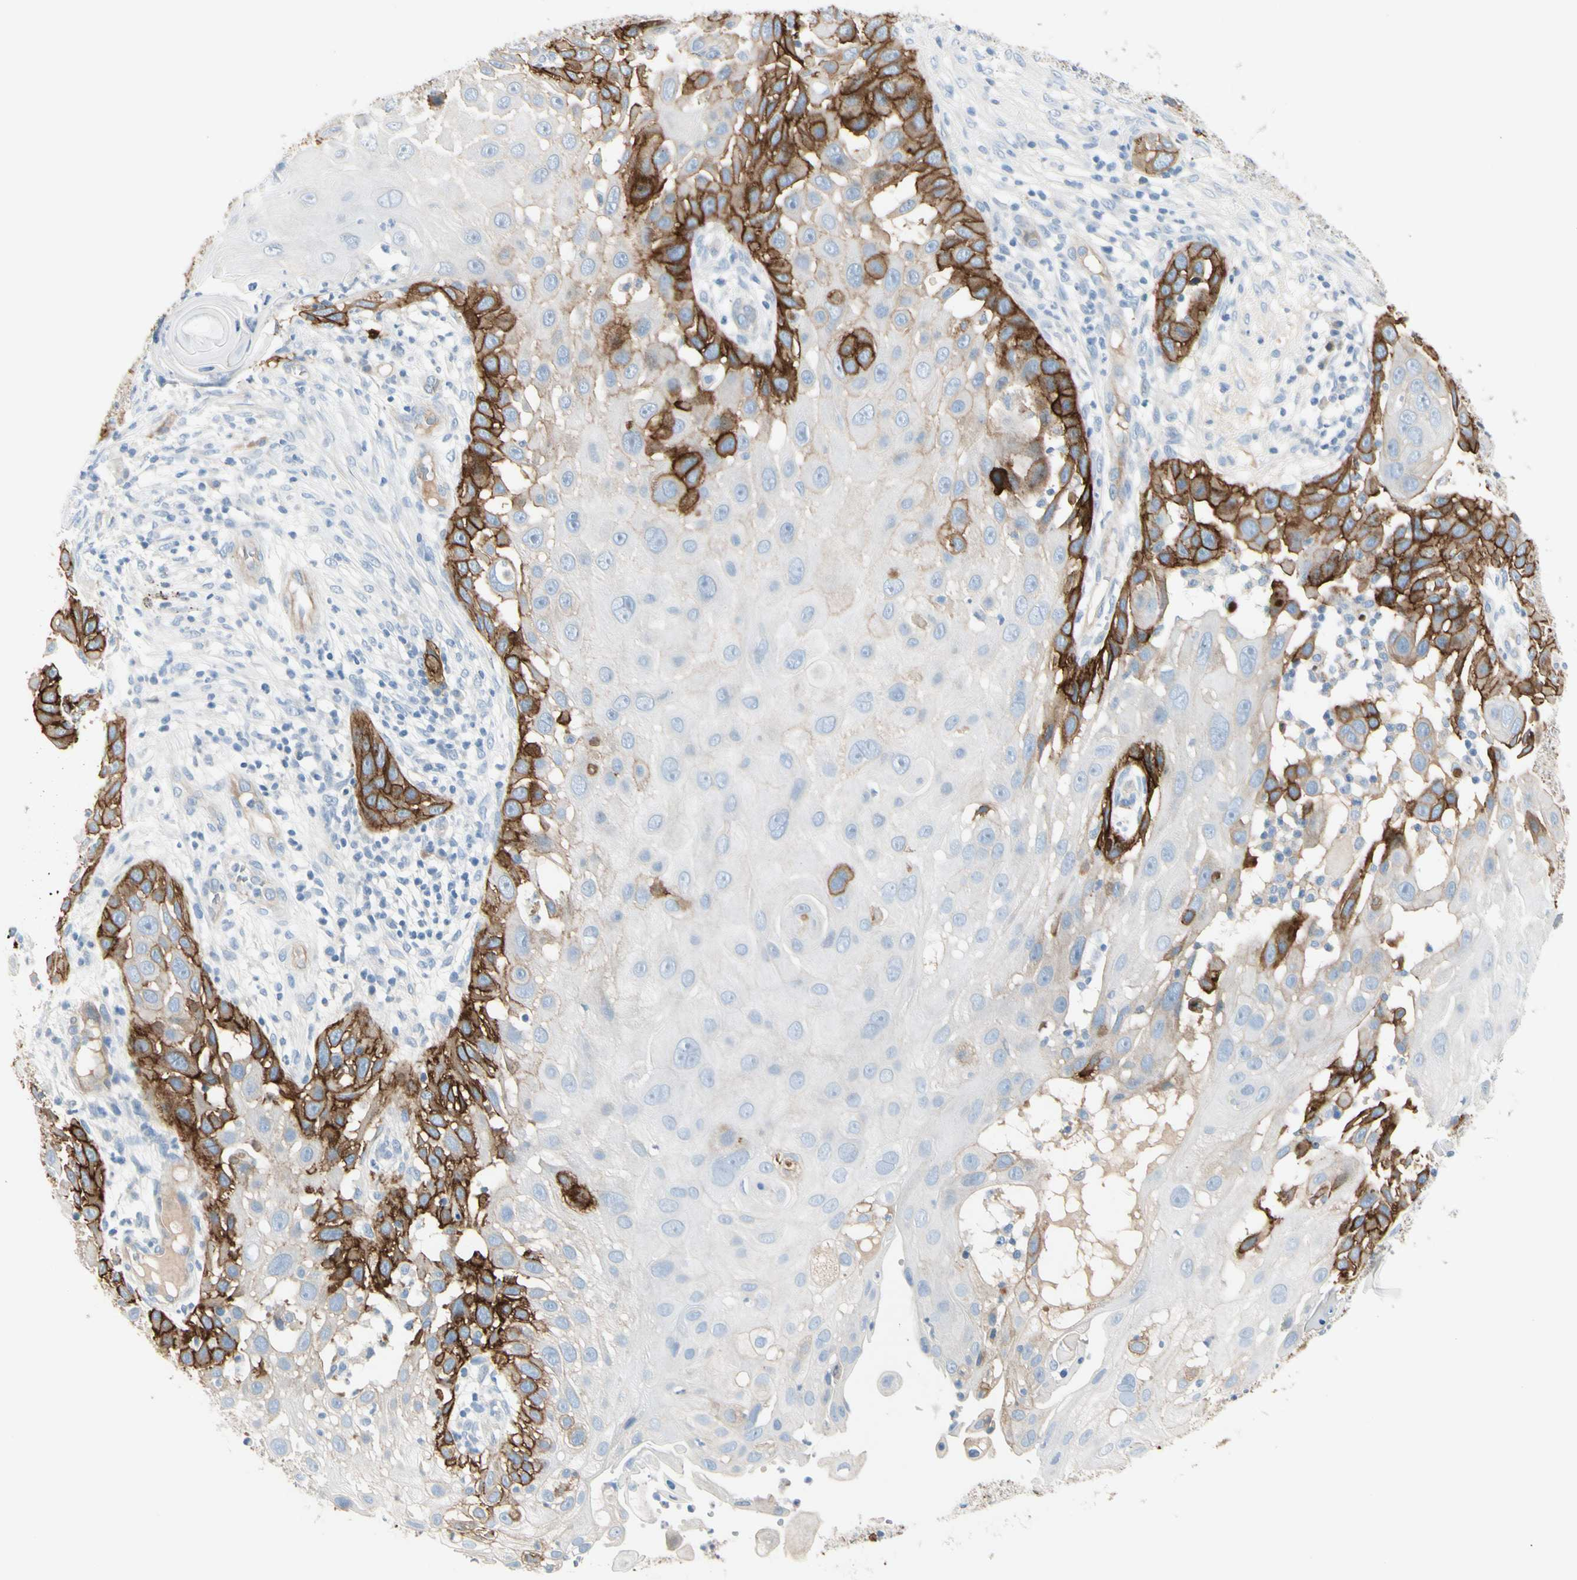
{"staining": {"intensity": "strong", "quantity": "<25%", "location": "cytoplasmic/membranous"}, "tissue": "skin cancer", "cell_type": "Tumor cells", "image_type": "cancer", "snomed": [{"axis": "morphology", "description": "Squamous cell carcinoma, NOS"}, {"axis": "topography", "description": "Skin"}], "caption": "The immunohistochemical stain highlights strong cytoplasmic/membranous positivity in tumor cells of squamous cell carcinoma (skin) tissue.", "gene": "ITGA3", "patient": {"sex": "female", "age": 44}}